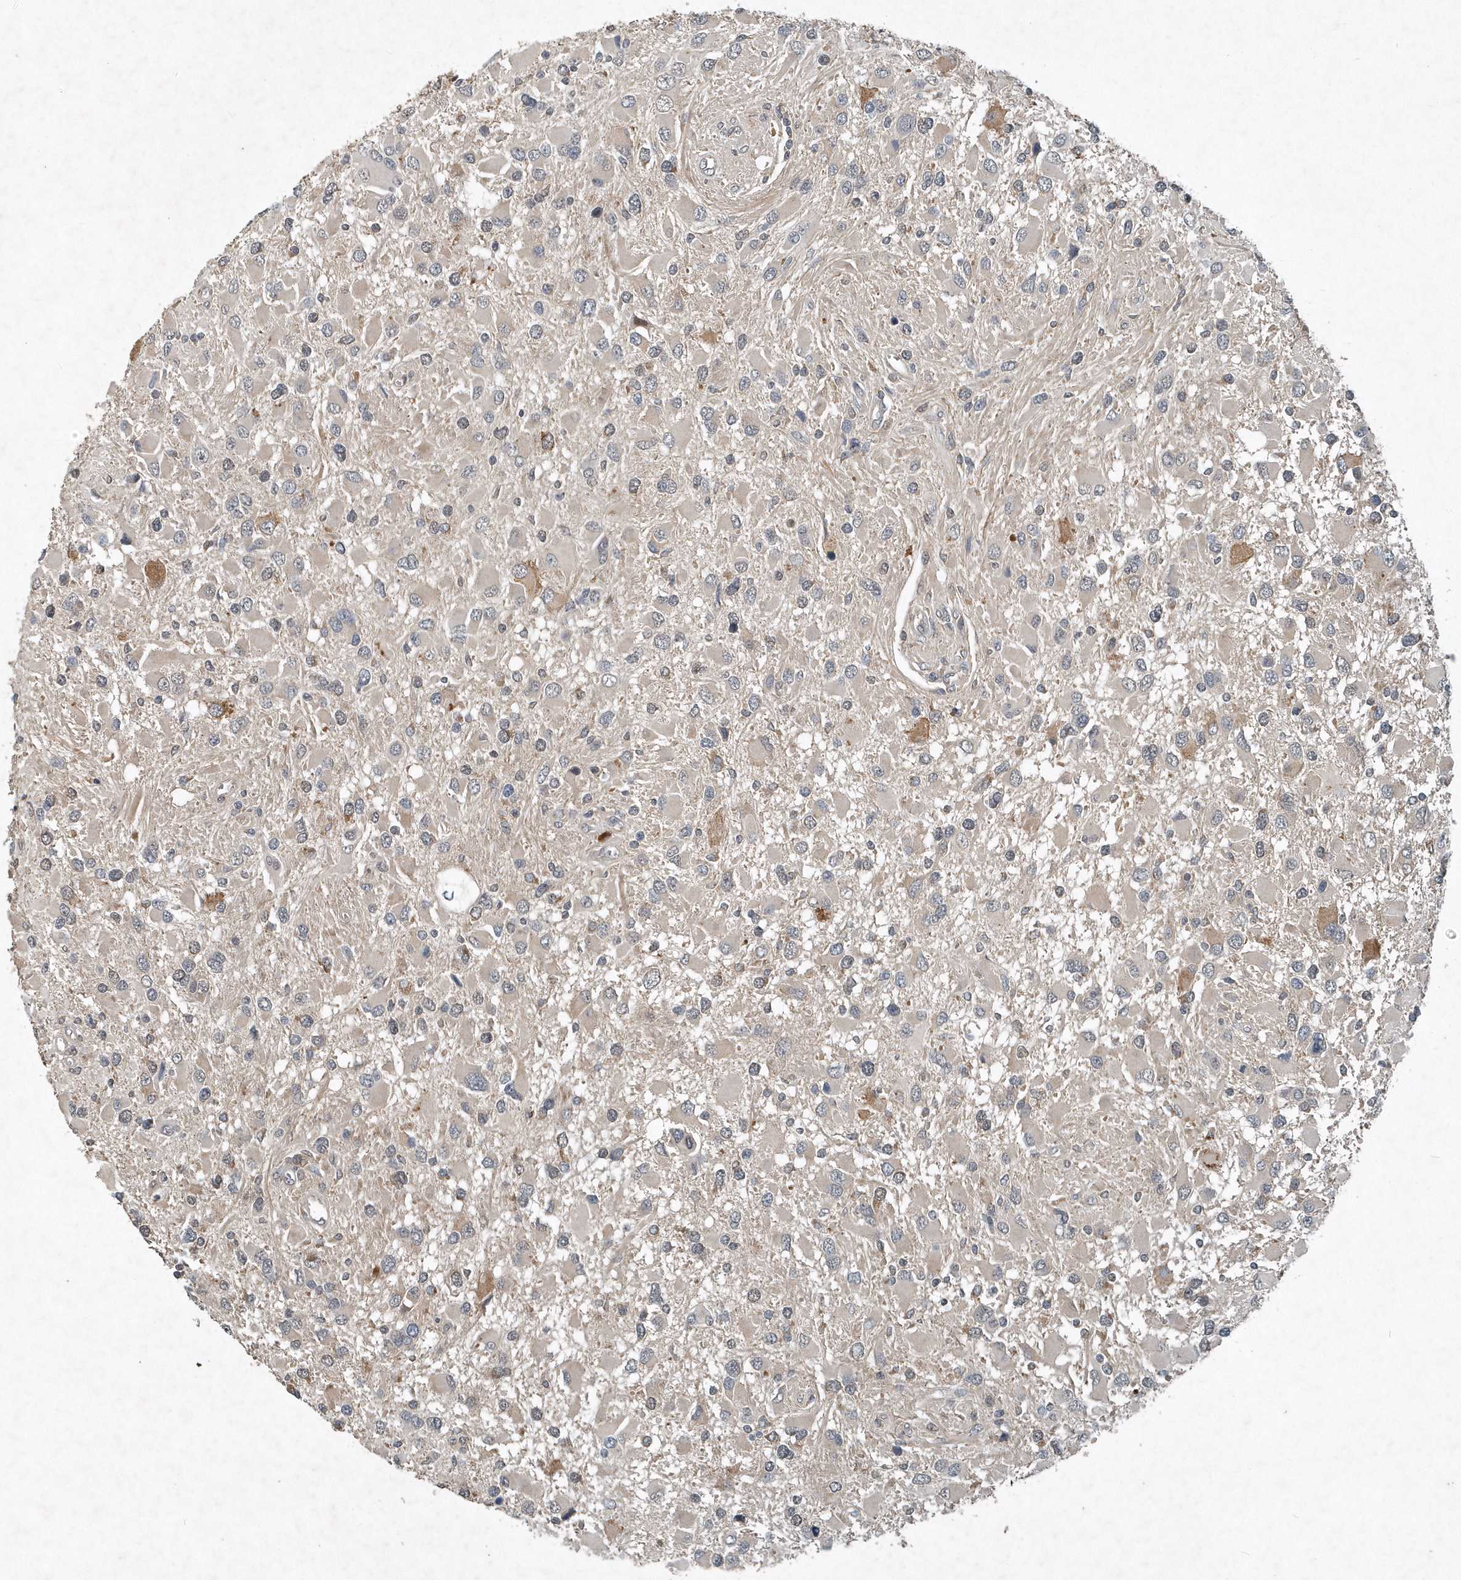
{"staining": {"intensity": "negative", "quantity": "none", "location": "none"}, "tissue": "glioma", "cell_type": "Tumor cells", "image_type": "cancer", "snomed": [{"axis": "morphology", "description": "Glioma, malignant, High grade"}, {"axis": "topography", "description": "Brain"}], "caption": "Immunohistochemistry micrograph of neoplastic tissue: glioma stained with DAB (3,3'-diaminobenzidine) shows no significant protein staining in tumor cells.", "gene": "SCFD2", "patient": {"sex": "male", "age": 53}}